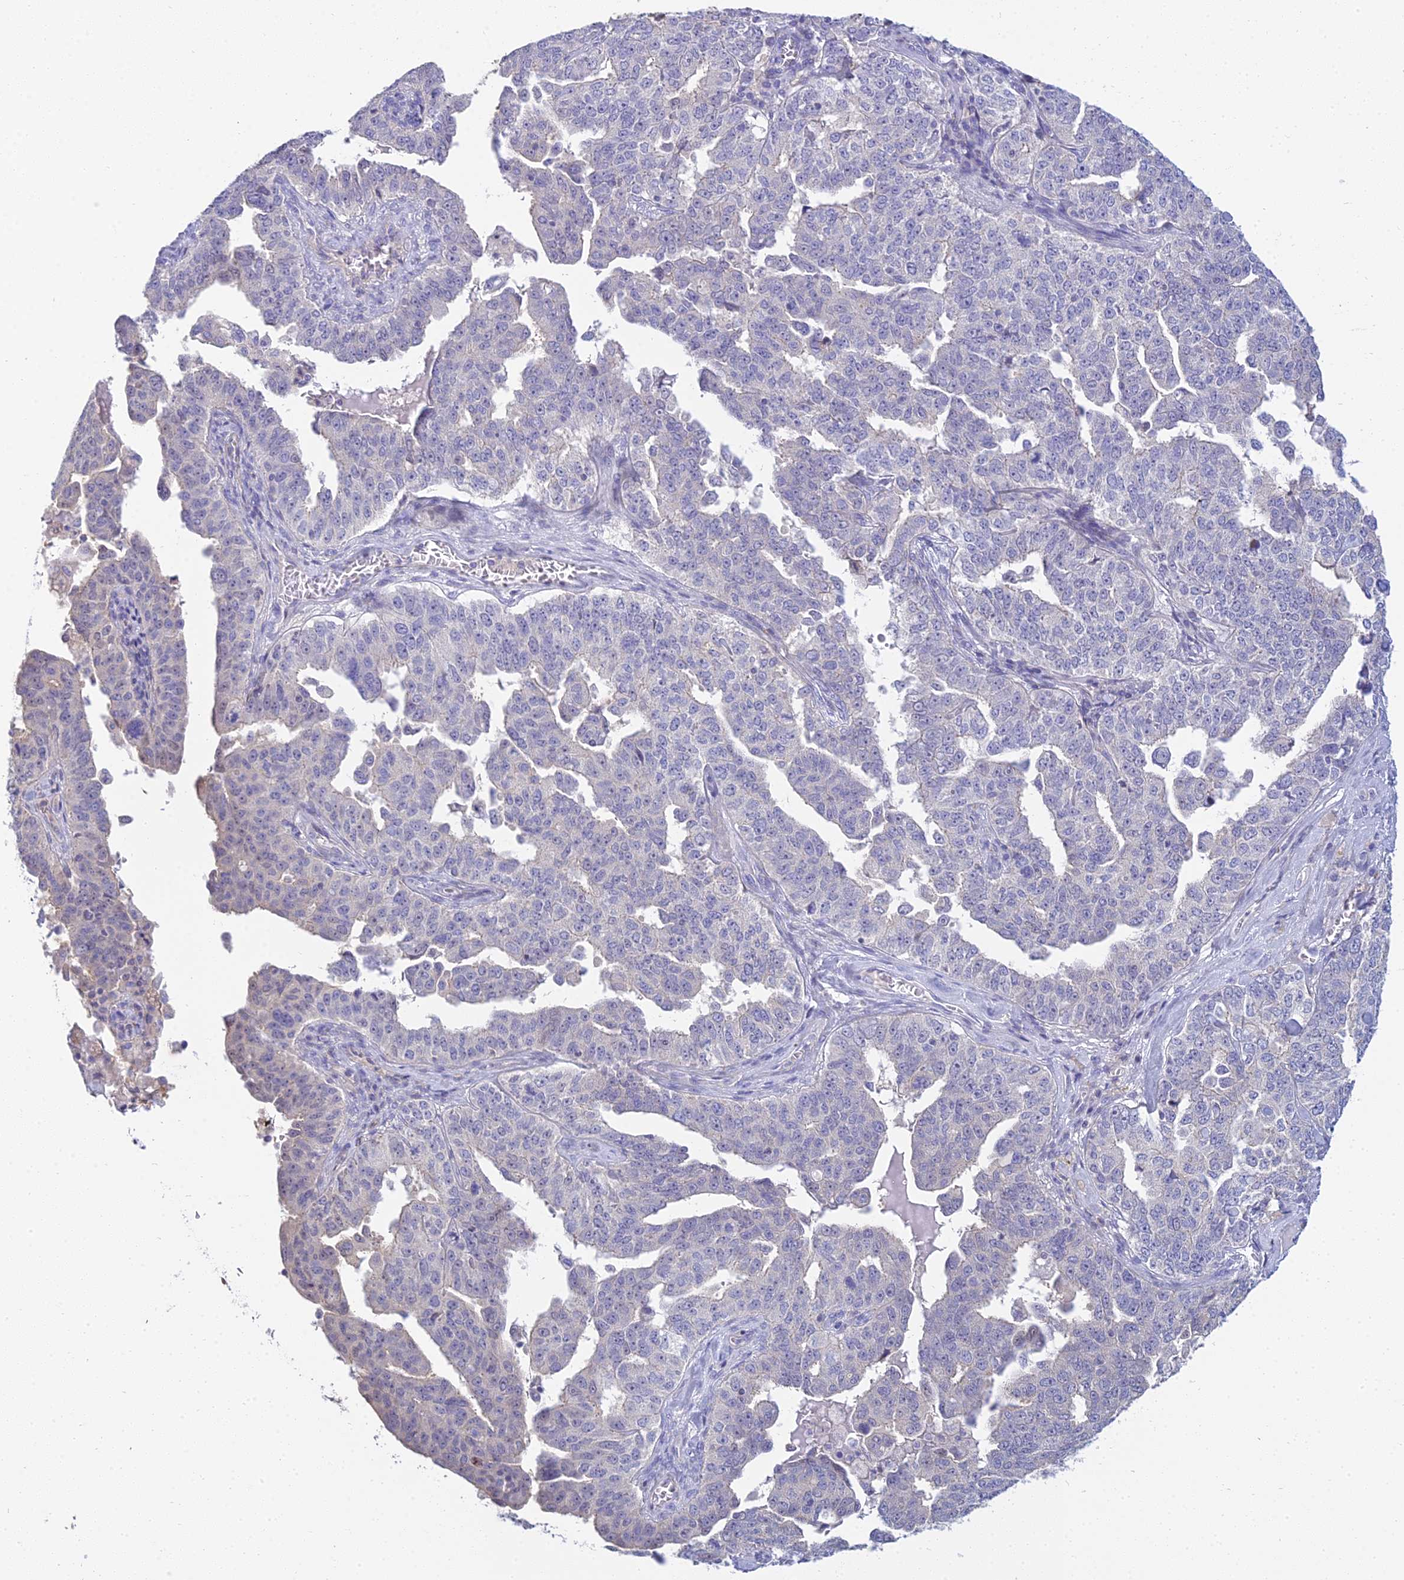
{"staining": {"intensity": "negative", "quantity": "none", "location": "none"}, "tissue": "ovarian cancer", "cell_type": "Tumor cells", "image_type": "cancer", "snomed": [{"axis": "morphology", "description": "Carcinoma, endometroid"}, {"axis": "topography", "description": "Ovary"}], "caption": "Immunohistochemical staining of endometroid carcinoma (ovarian) reveals no significant staining in tumor cells. (DAB IHC visualized using brightfield microscopy, high magnification).", "gene": "SMIM24", "patient": {"sex": "female", "age": 62}}